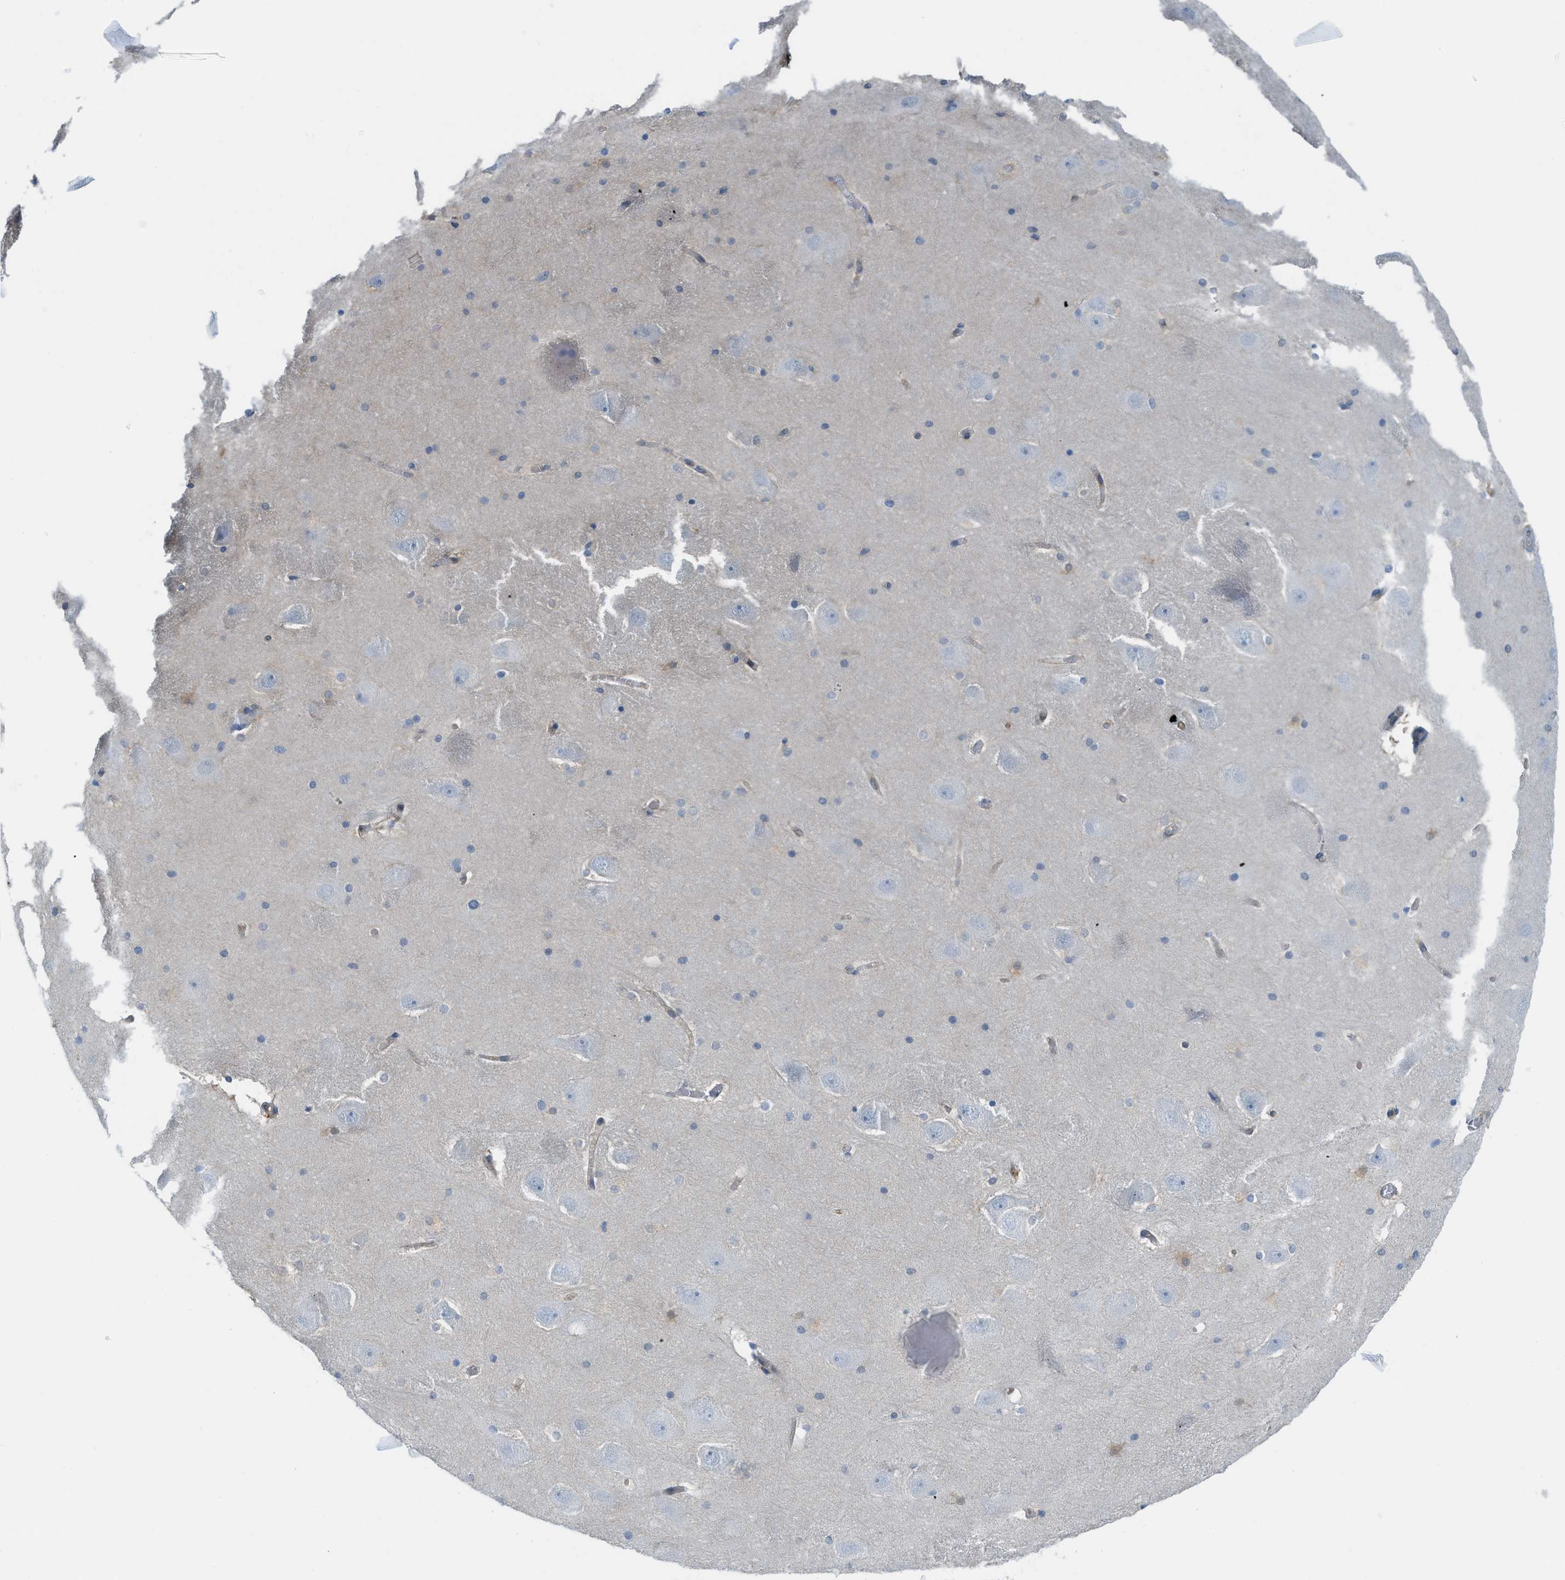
{"staining": {"intensity": "negative", "quantity": "none", "location": "none"}, "tissue": "hippocampus", "cell_type": "Glial cells", "image_type": "normal", "snomed": [{"axis": "morphology", "description": "Normal tissue, NOS"}, {"axis": "topography", "description": "Hippocampus"}], "caption": "High power microscopy micrograph of an immunohistochemistry (IHC) micrograph of unremarkable hippocampus, revealing no significant staining in glial cells.", "gene": "CSTB", "patient": {"sex": "male", "age": 45}}